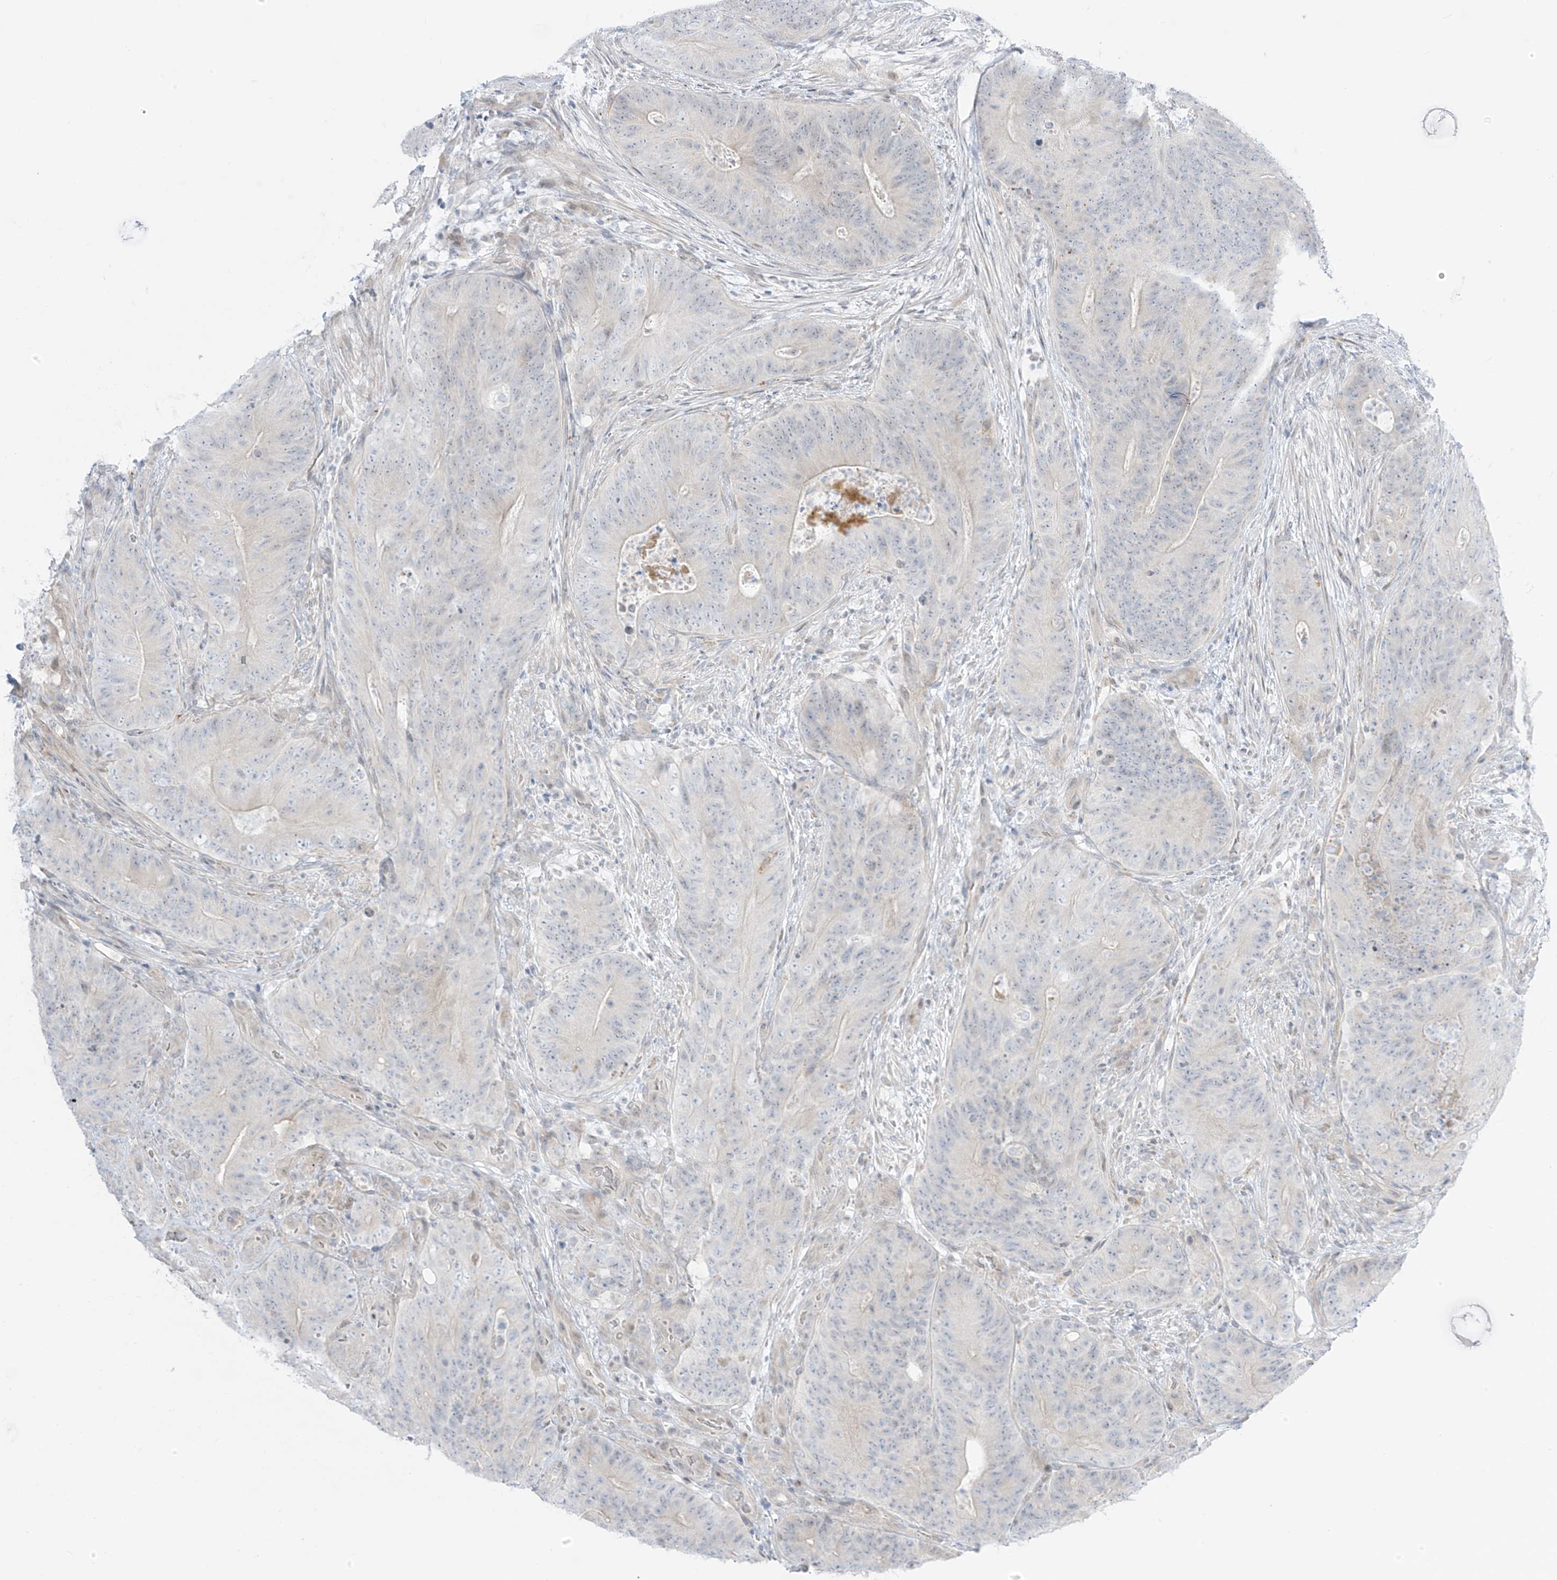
{"staining": {"intensity": "negative", "quantity": "none", "location": "none"}, "tissue": "colorectal cancer", "cell_type": "Tumor cells", "image_type": "cancer", "snomed": [{"axis": "morphology", "description": "Normal tissue, NOS"}, {"axis": "topography", "description": "Colon"}], "caption": "This is a histopathology image of immunohistochemistry (IHC) staining of colorectal cancer, which shows no staining in tumor cells.", "gene": "ASPRV1", "patient": {"sex": "female", "age": 82}}